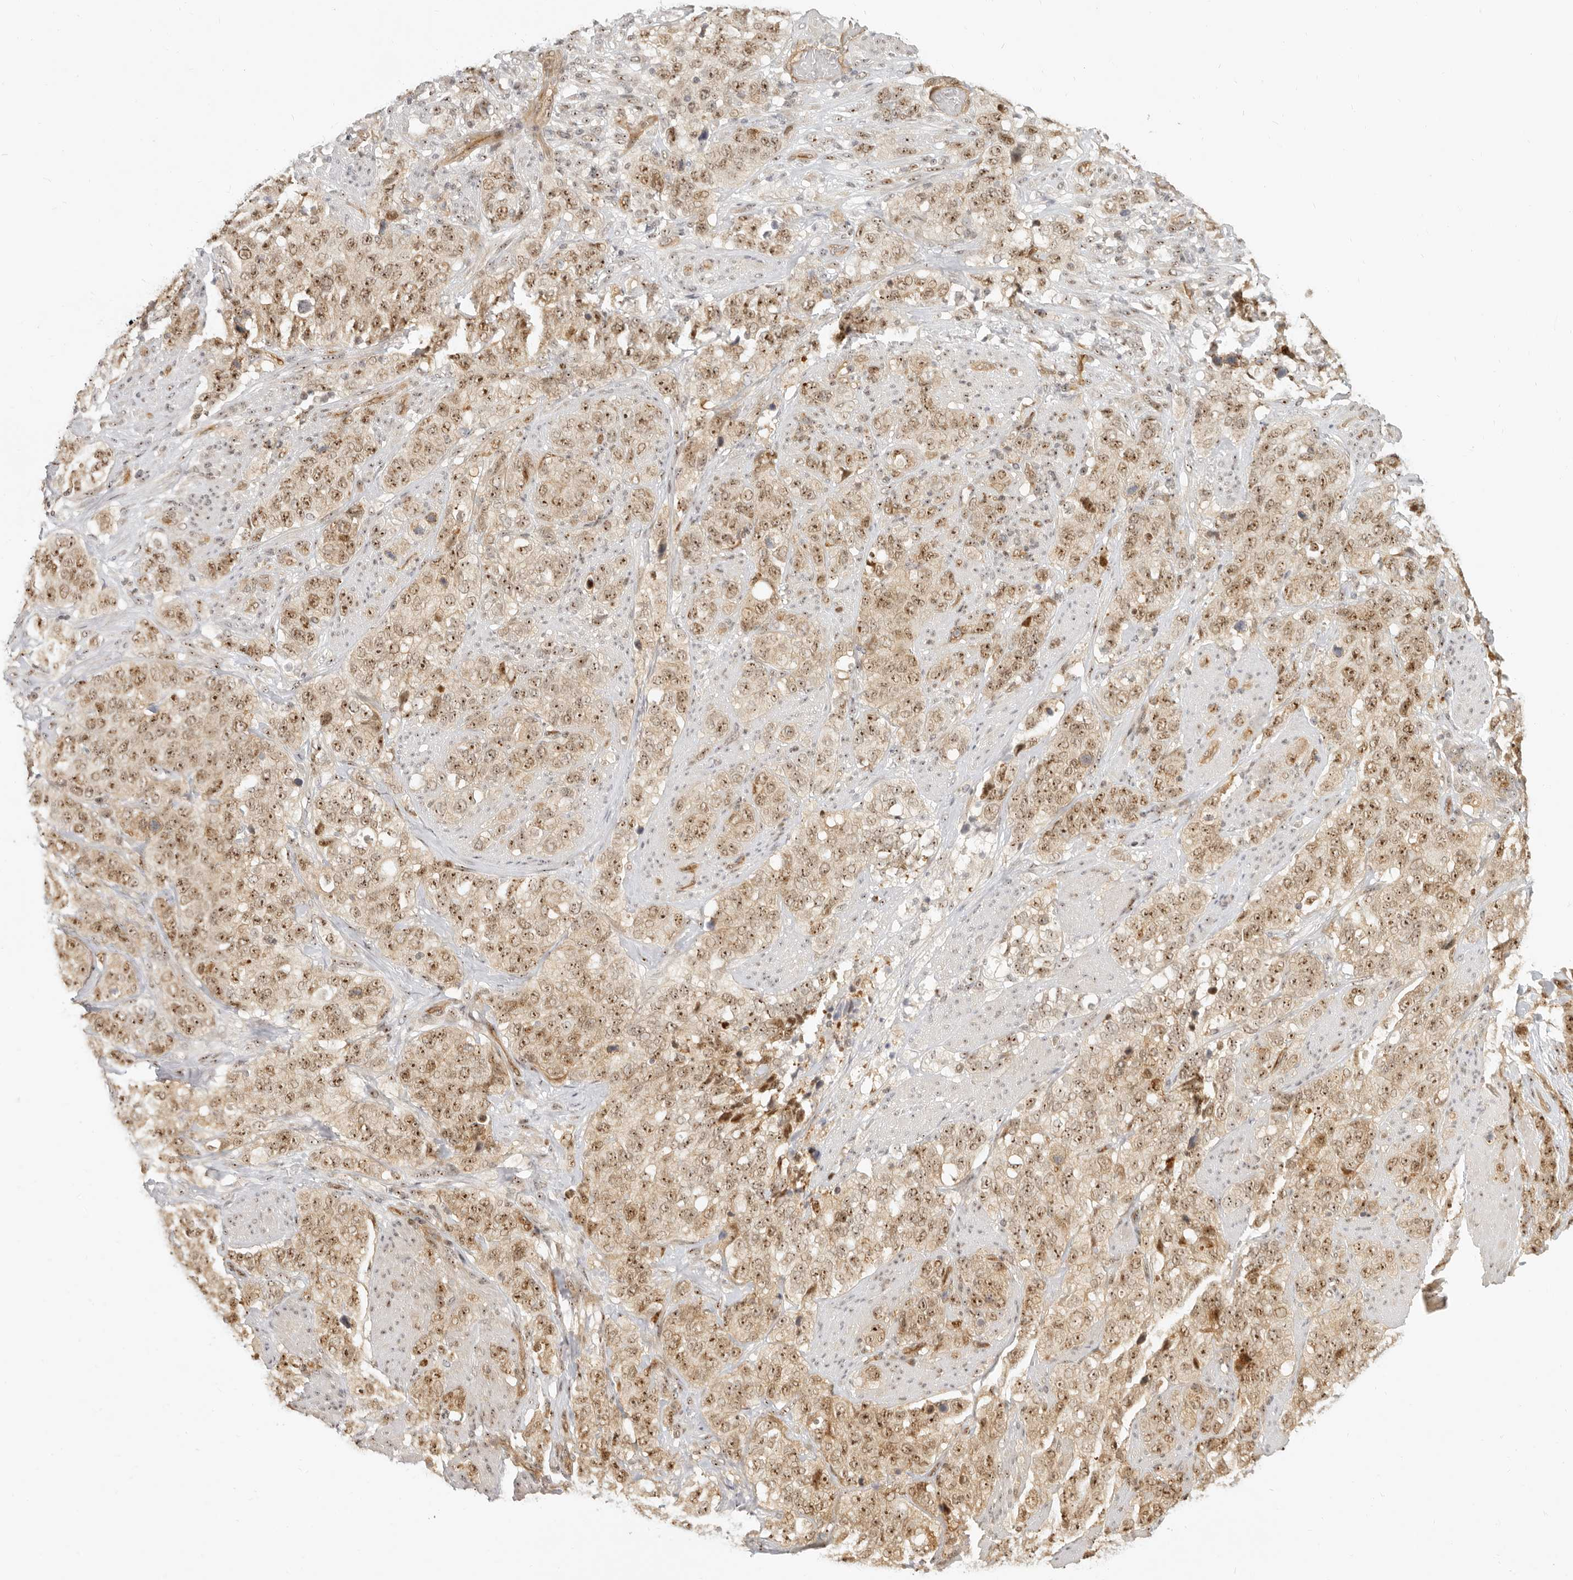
{"staining": {"intensity": "moderate", "quantity": ">75%", "location": "nuclear"}, "tissue": "stomach cancer", "cell_type": "Tumor cells", "image_type": "cancer", "snomed": [{"axis": "morphology", "description": "Adenocarcinoma, NOS"}, {"axis": "topography", "description": "Stomach"}], "caption": "Immunohistochemical staining of stomach cancer shows moderate nuclear protein expression in approximately >75% of tumor cells.", "gene": "BAP1", "patient": {"sex": "male", "age": 48}}